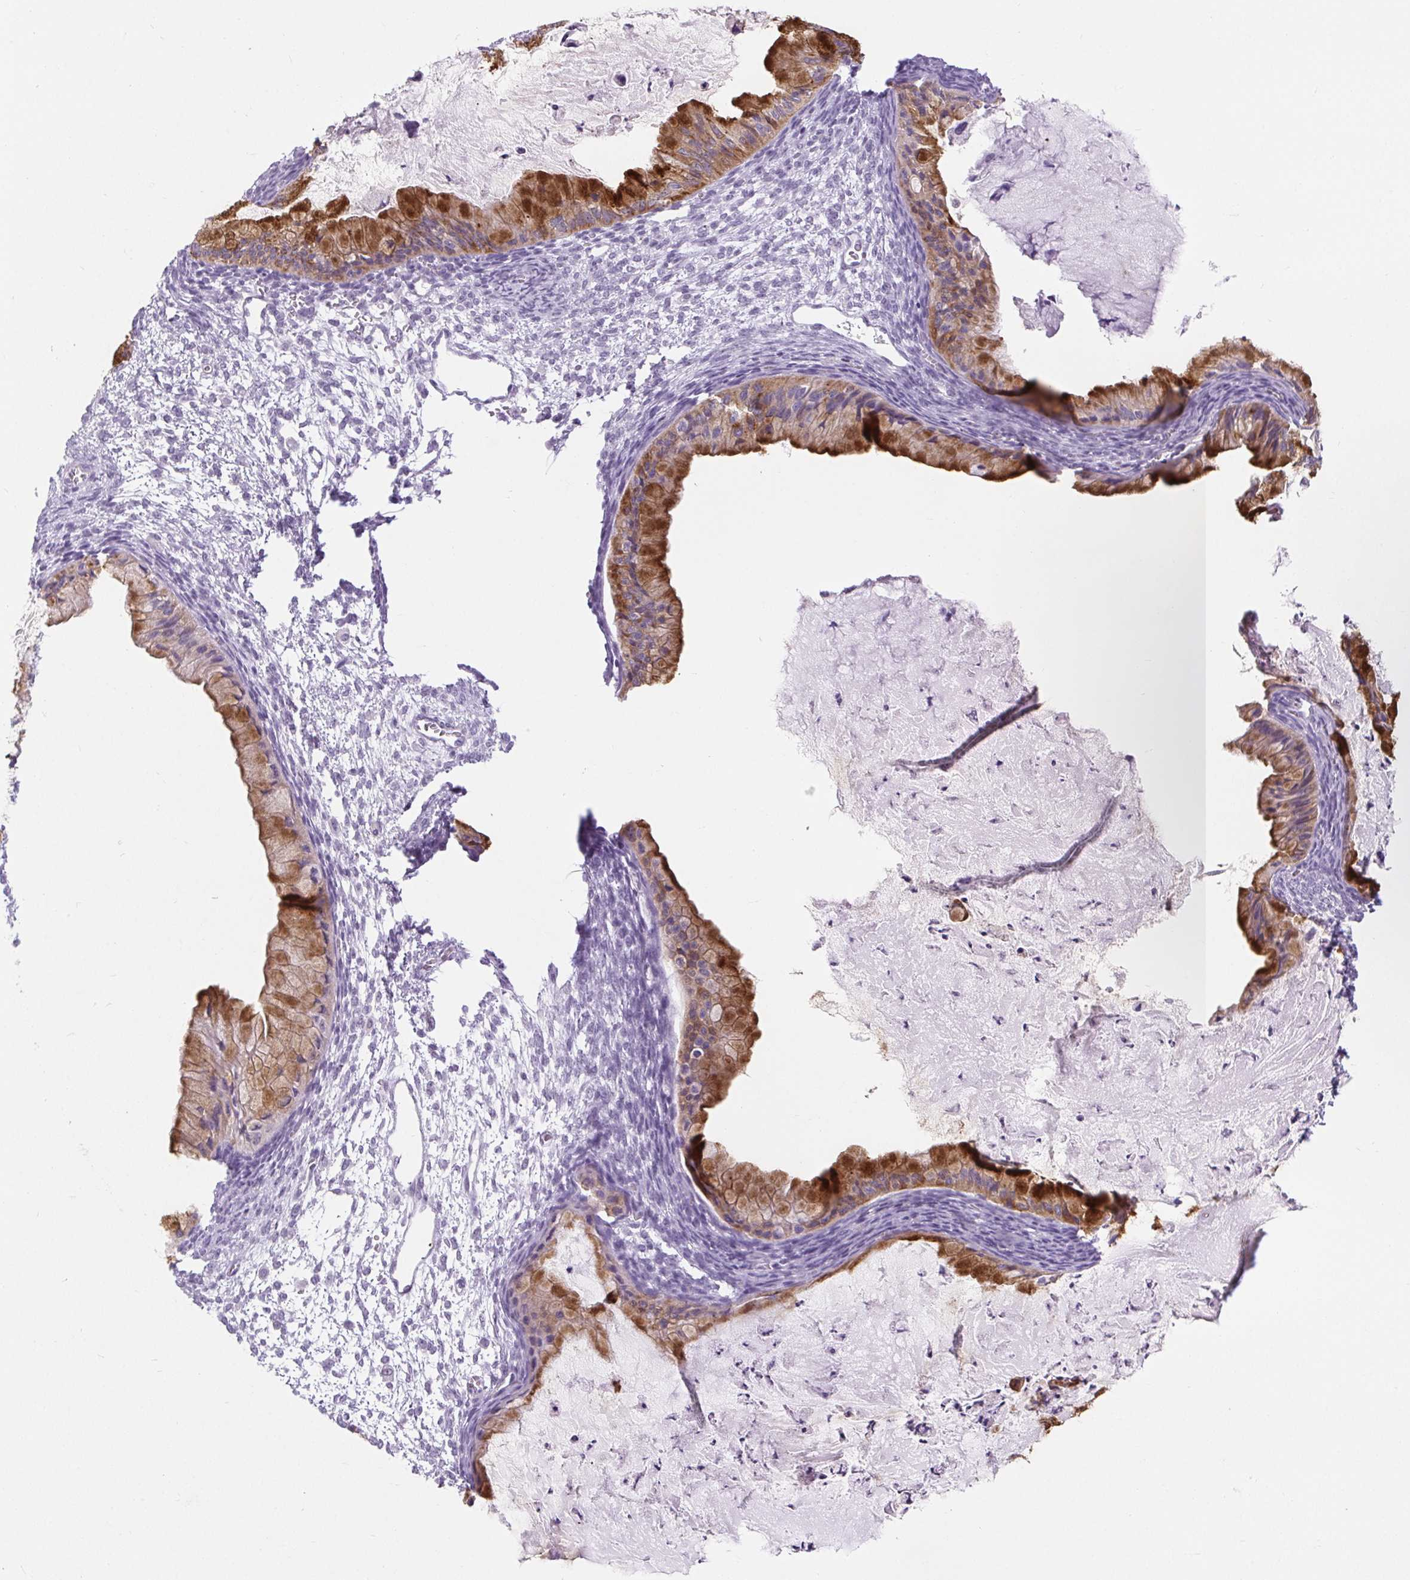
{"staining": {"intensity": "strong", "quantity": ">75%", "location": "cytoplasmic/membranous"}, "tissue": "ovarian cancer", "cell_type": "Tumor cells", "image_type": "cancer", "snomed": [{"axis": "morphology", "description": "Cystadenocarcinoma, mucinous, NOS"}, {"axis": "topography", "description": "Ovary"}], "caption": "This micrograph demonstrates ovarian mucinous cystadenocarcinoma stained with immunohistochemistry to label a protein in brown. The cytoplasmic/membranous of tumor cells show strong positivity for the protein. Nuclei are counter-stained blue.", "gene": "BCAS1", "patient": {"sex": "female", "age": 72}}